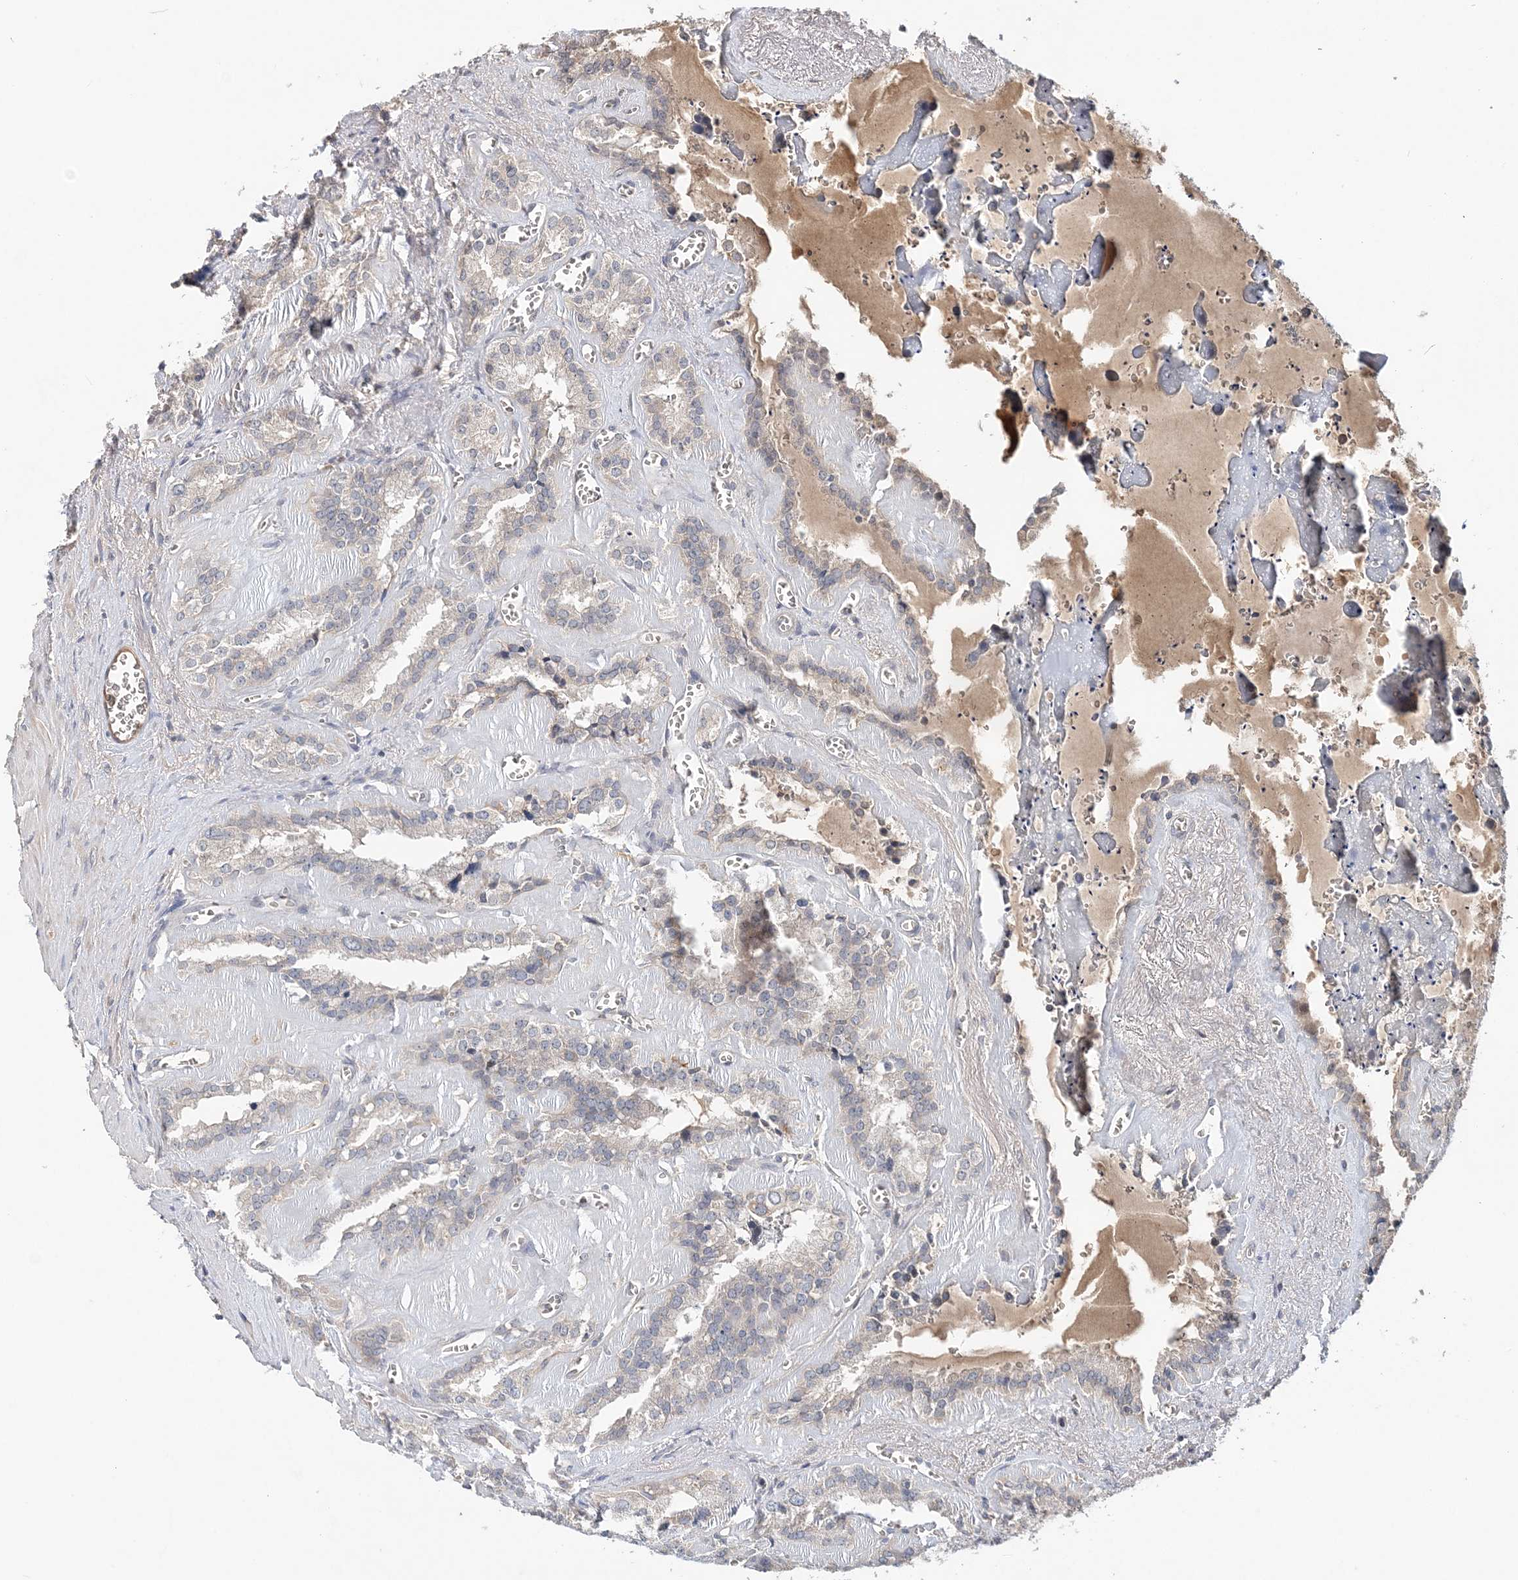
{"staining": {"intensity": "negative", "quantity": "none", "location": "none"}, "tissue": "seminal vesicle", "cell_type": "Glandular cells", "image_type": "normal", "snomed": [{"axis": "morphology", "description": "Normal tissue, NOS"}, {"axis": "topography", "description": "Prostate"}, {"axis": "topography", "description": "Seminal veicle"}], "caption": "IHC histopathology image of benign human seminal vesicle stained for a protein (brown), which shows no staining in glandular cells.", "gene": "SYCP3", "patient": {"sex": "male", "age": 59}}